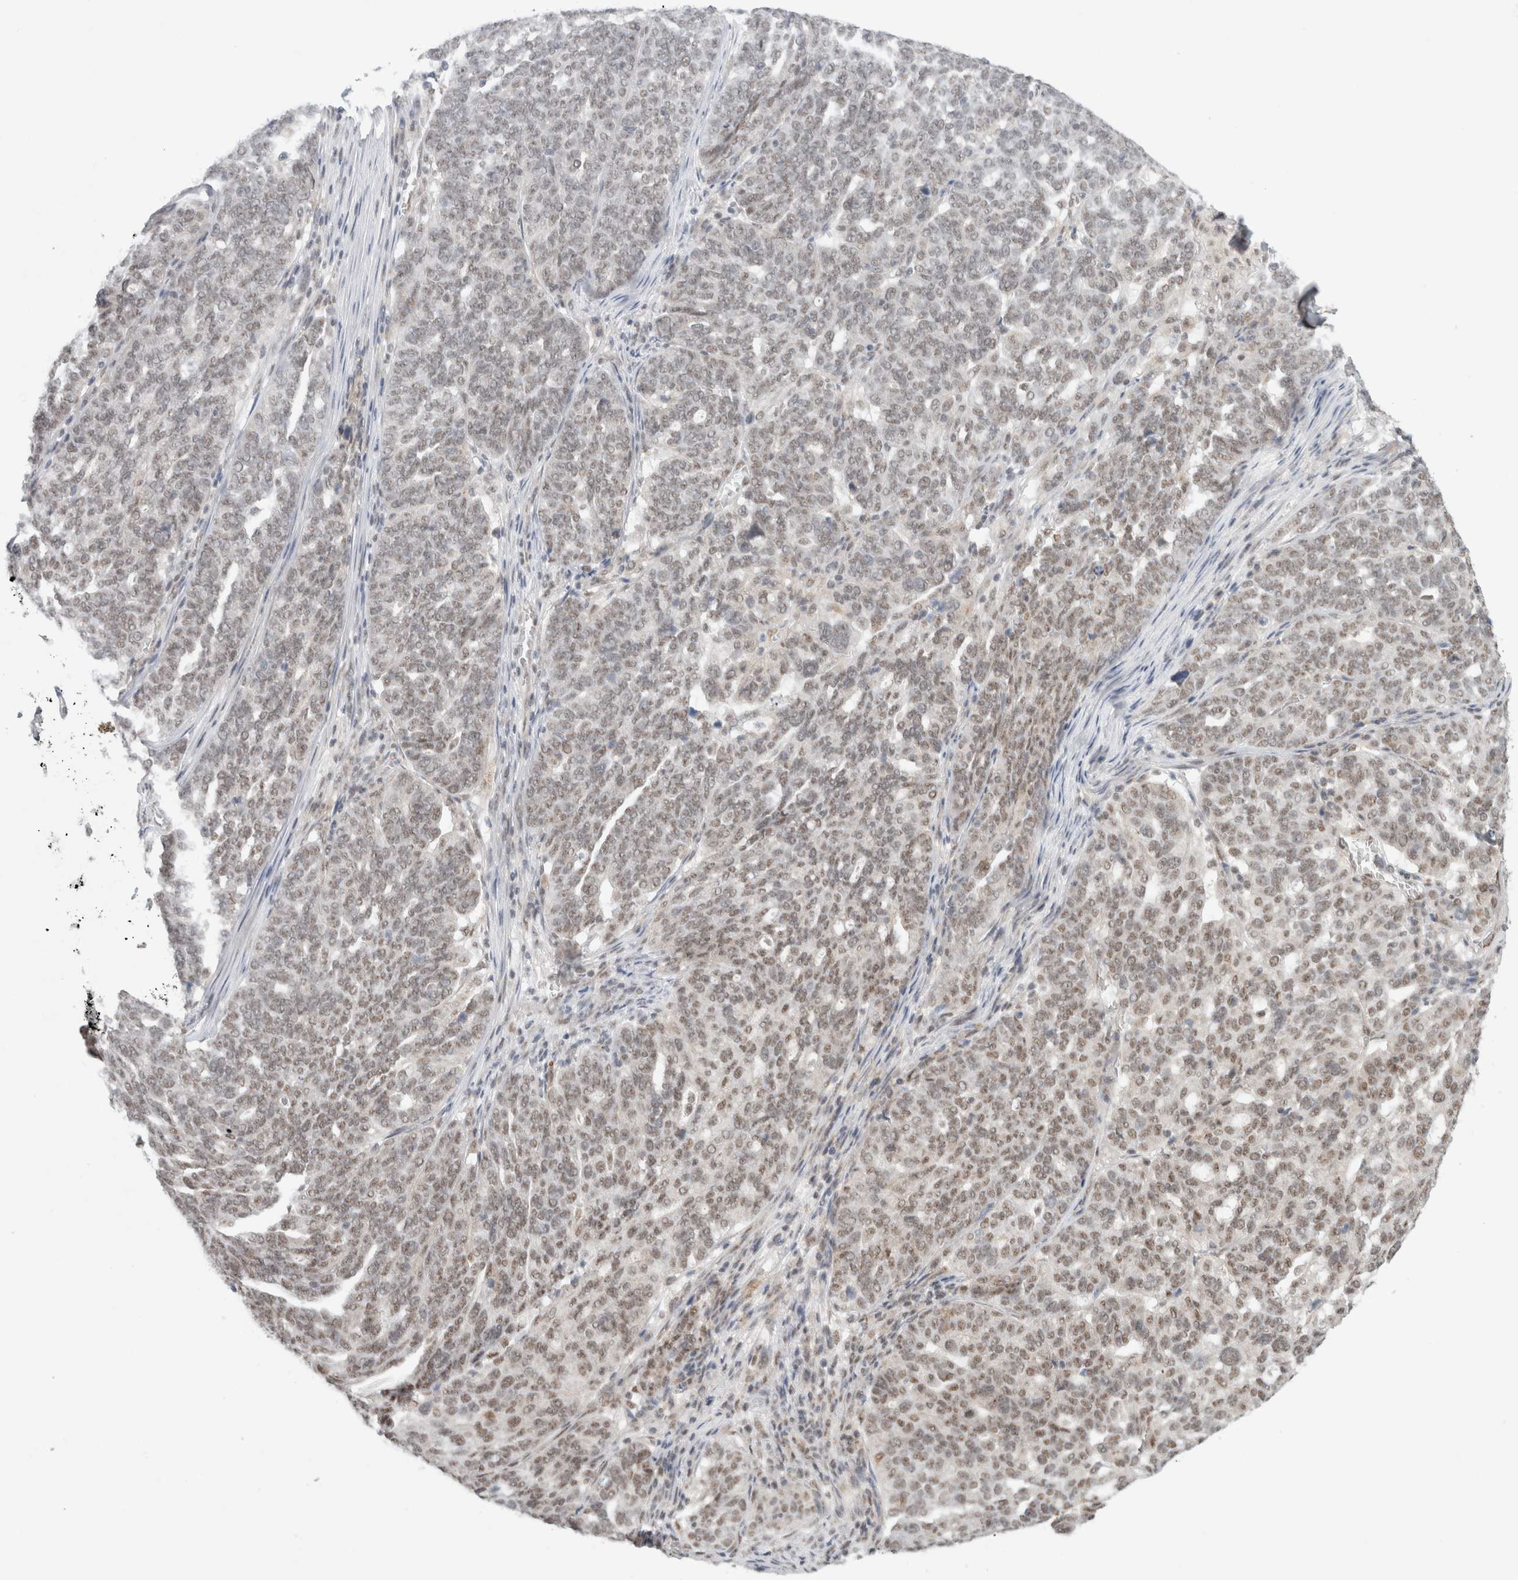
{"staining": {"intensity": "moderate", "quantity": "25%-75%", "location": "nuclear"}, "tissue": "ovarian cancer", "cell_type": "Tumor cells", "image_type": "cancer", "snomed": [{"axis": "morphology", "description": "Cystadenocarcinoma, serous, NOS"}, {"axis": "topography", "description": "Ovary"}], "caption": "This is an image of IHC staining of ovarian serous cystadenocarcinoma, which shows moderate expression in the nuclear of tumor cells.", "gene": "TRMT12", "patient": {"sex": "female", "age": 59}}